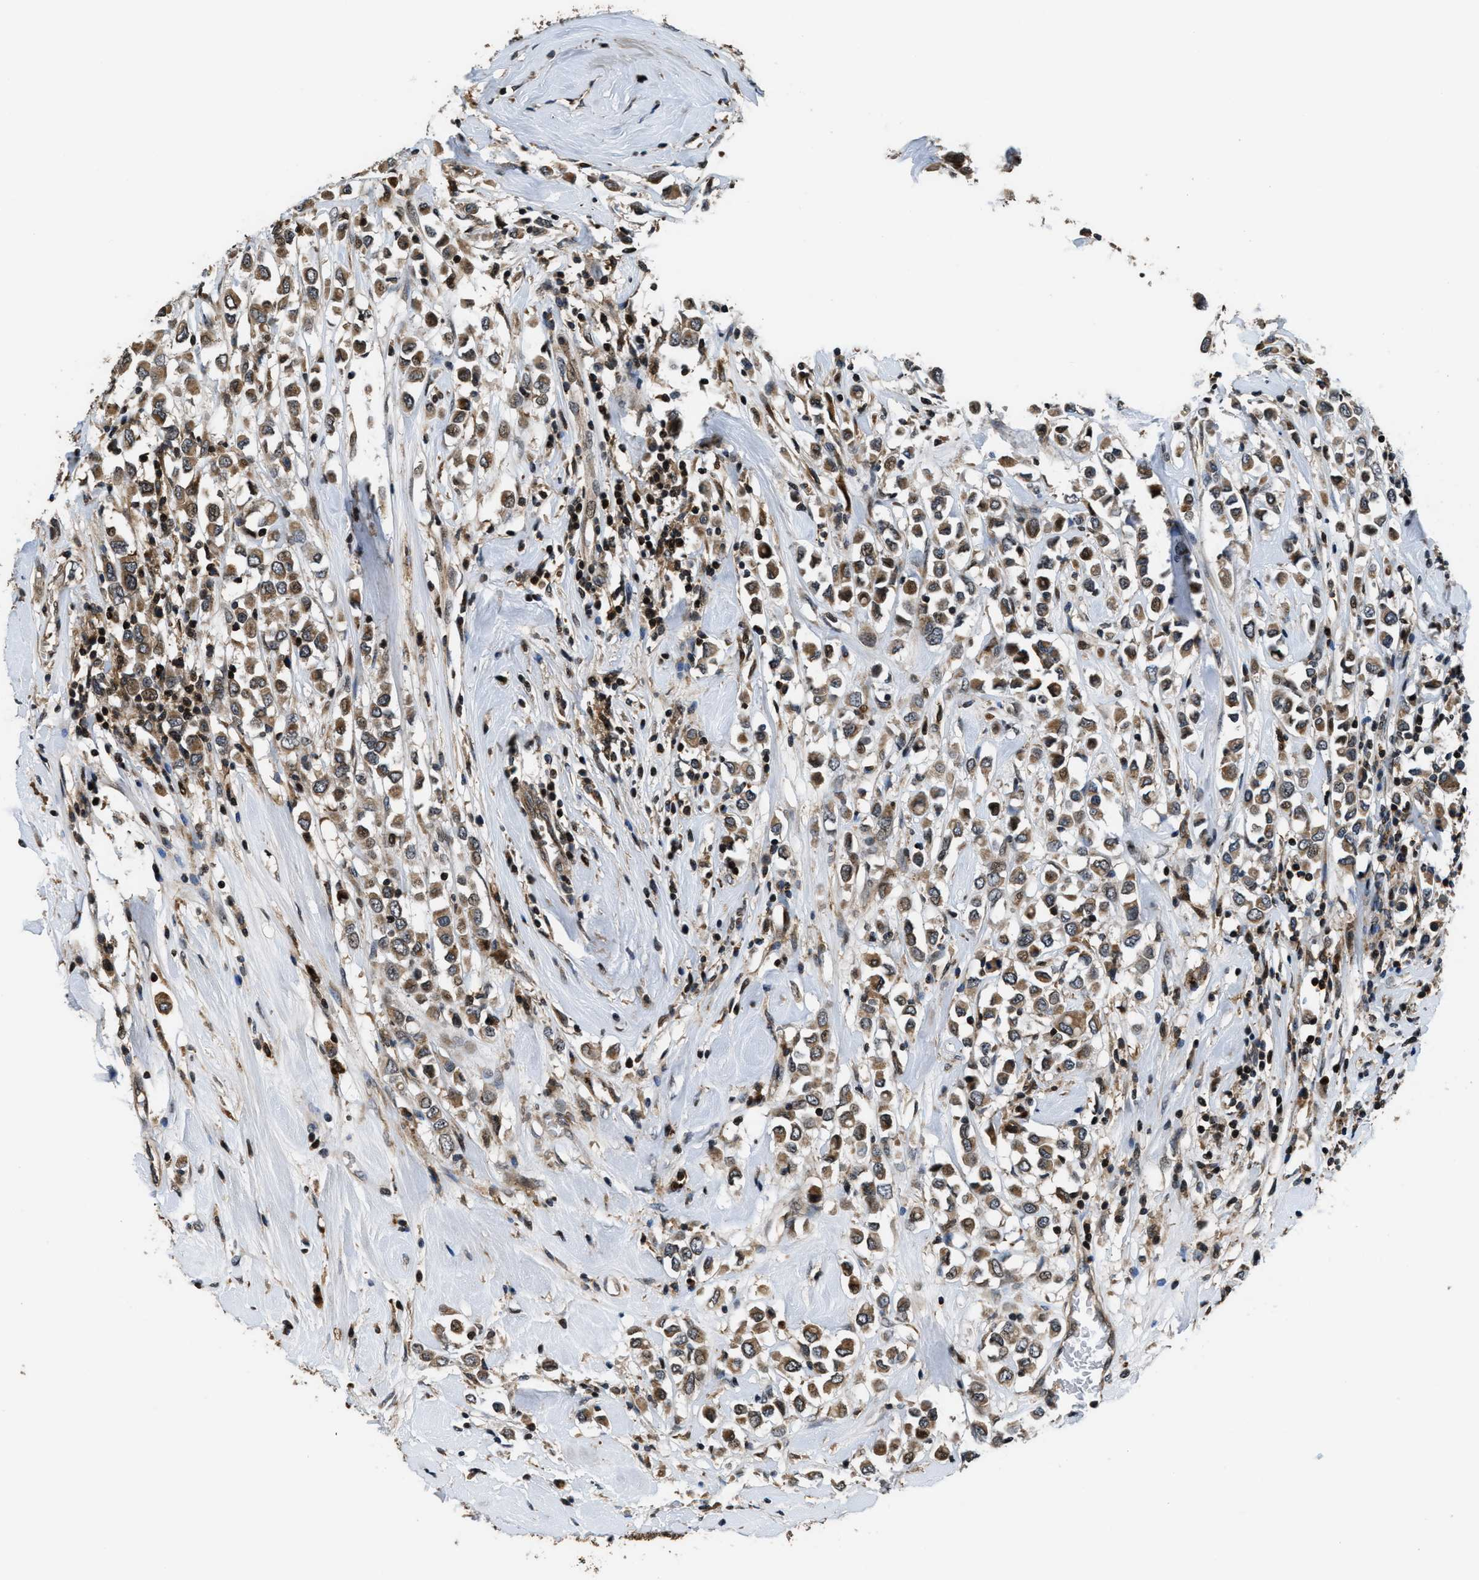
{"staining": {"intensity": "moderate", "quantity": ">75%", "location": "cytoplasmic/membranous"}, "tissue": "breast cancer", "cell_type": "Tumor cells", "image_type": "cancer", "snomed": [{"axis": "morphology", "description": "Duct carcinoma"}, {"axis": "topography", "description": "Breast"}], "caption": "Invasive ductal carcinoma (breast) stained with DAB (3,3'-diaminobenzidine) immunohistochemistry displays medium levels of moderate cytoplasmic/membranous staining in approximately >75% of tumor cells.", "gene": "CTBS", "patient": {"sex": "female", "age": 61}}